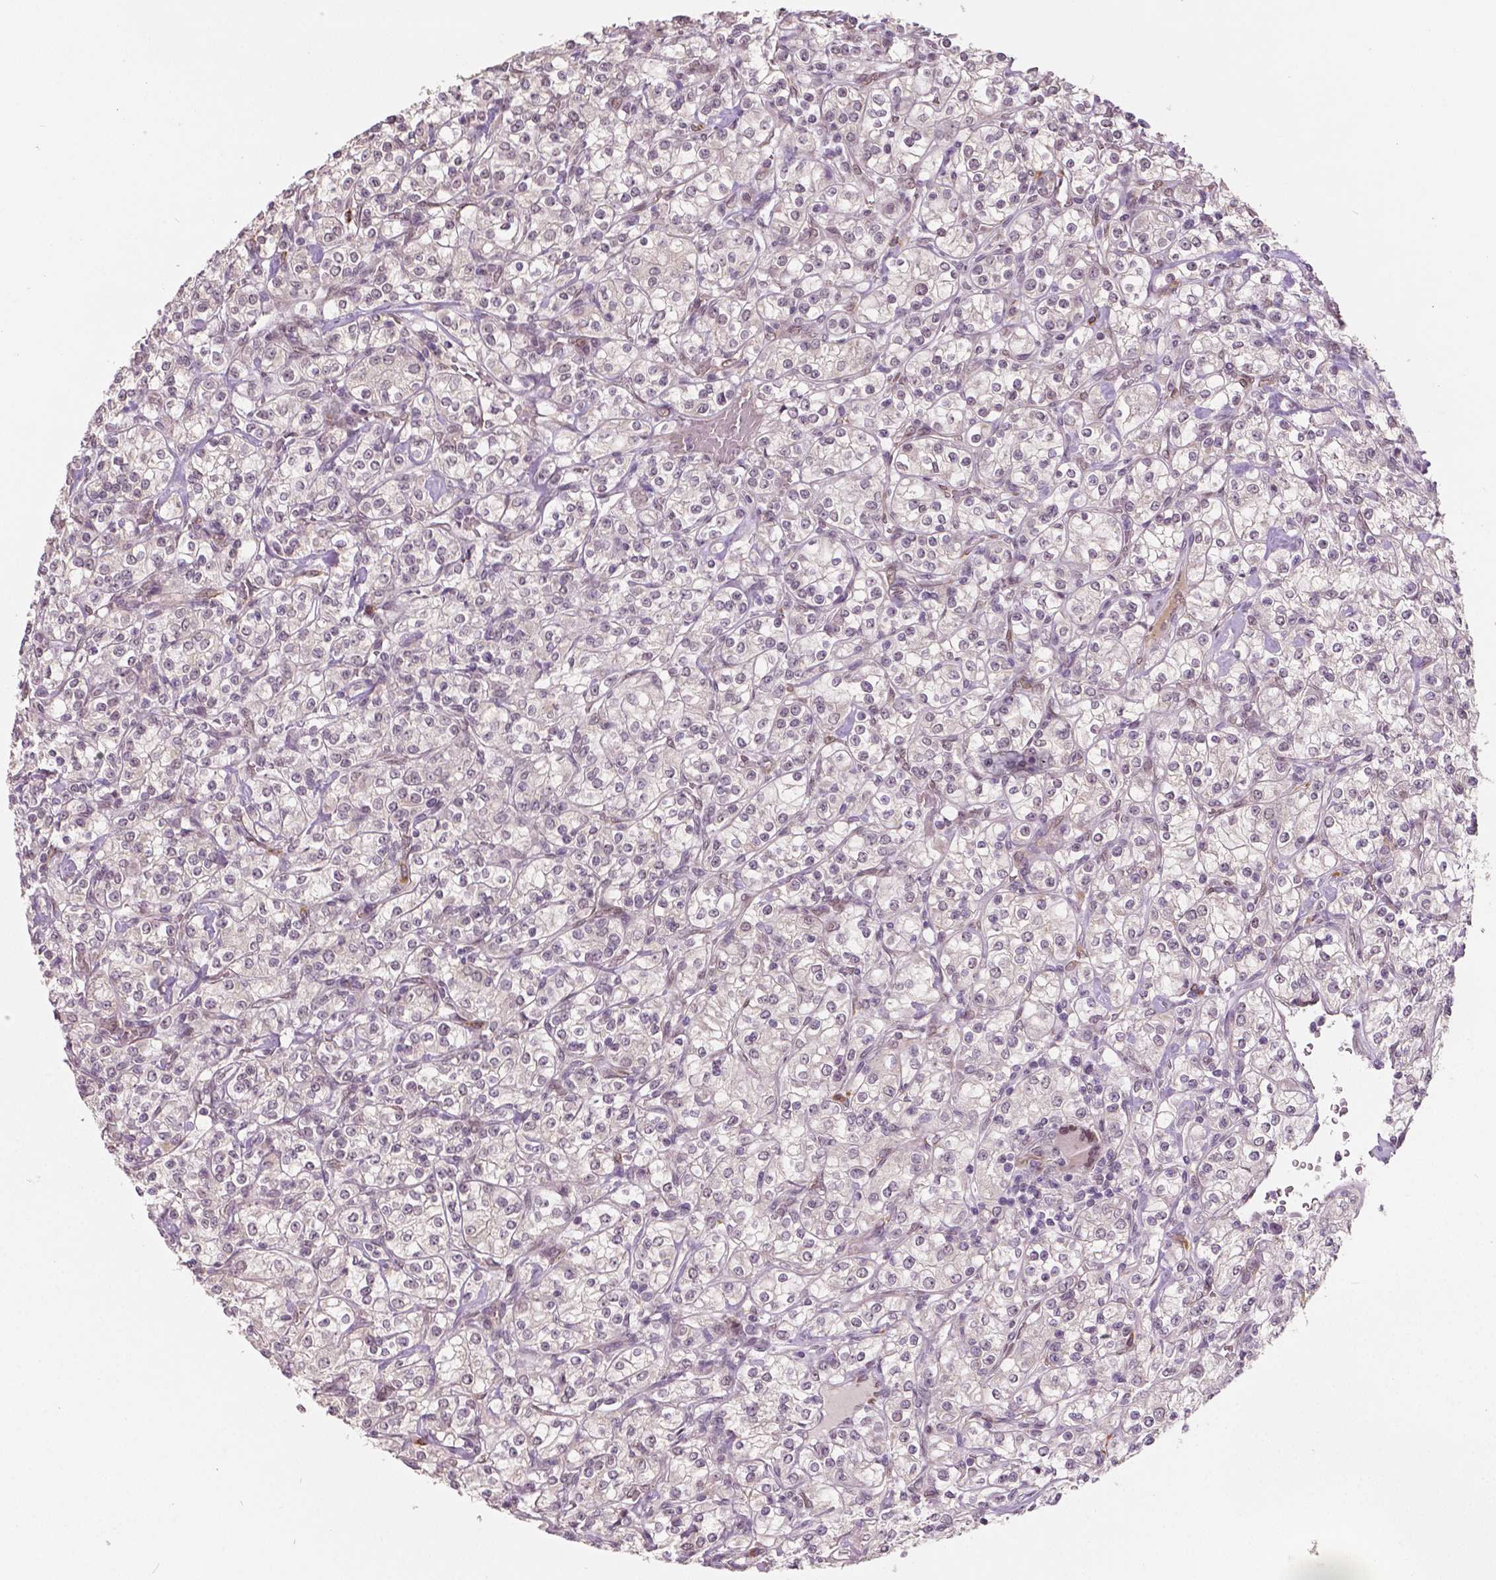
{"staining": {"intensity": "negative", "quantity": "none", "location": "none"}, "tissue": "renal cancer", "cell_type": "Tumor cells", "image_type": "cancer", "snomed": [{"axis": "morphology", "description": "Adenocarcinoma, NOS"}, {"axis": "topography", "description": "Kidney"}], "caption": "Protein analysis of renal cancer (adenocarcinoma) shows no significant positivity in tumor cells. Nuclei are stained in blue.", "gene": "HMBOX1", "patient": {"sex": "male", "age": 77}}